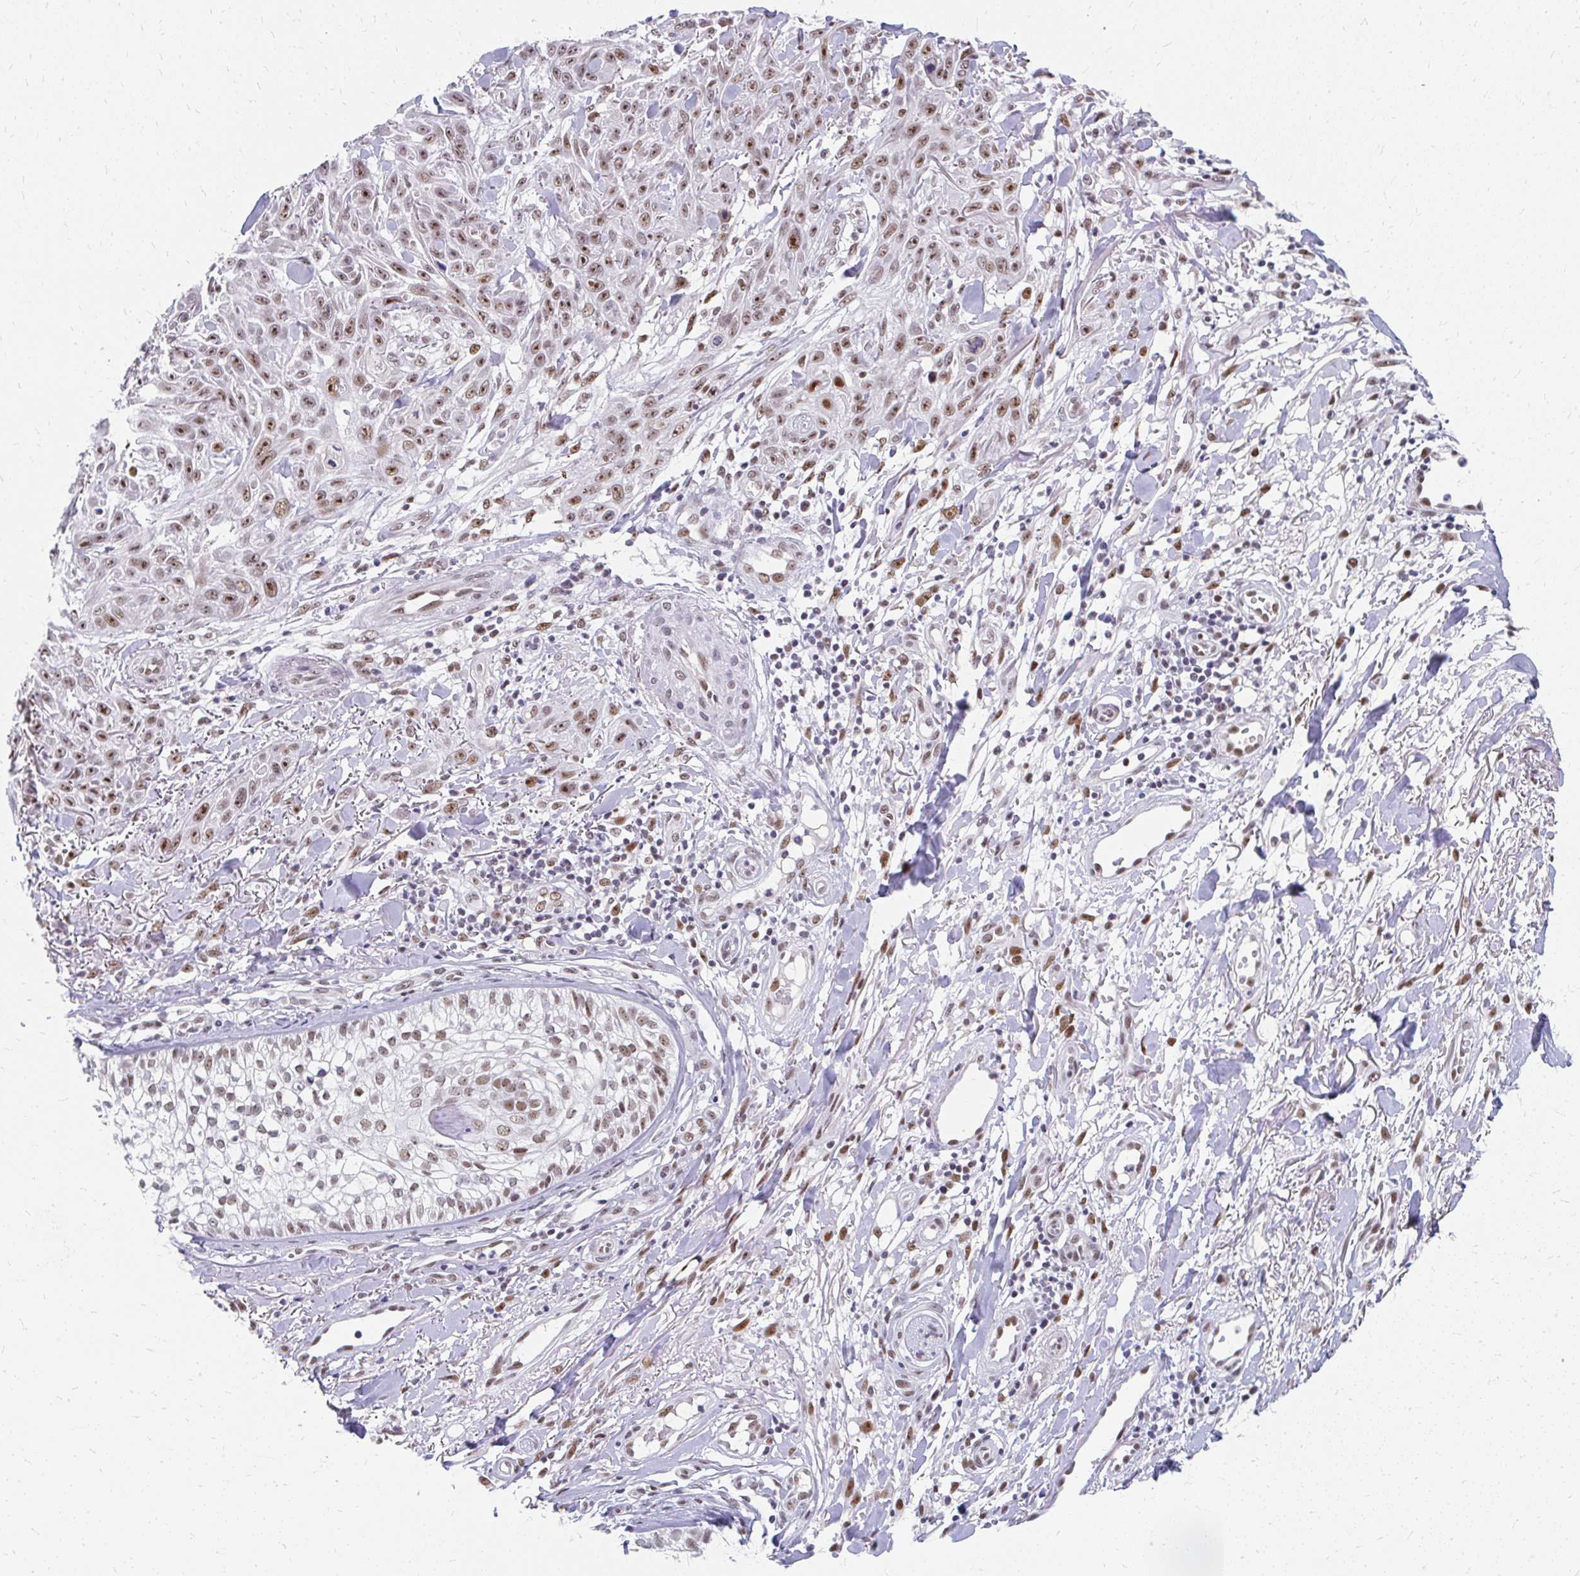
{"staining": {"intensity": "moderate", "quantity": ">75%", "location": "nuclear"}, "tissue": "skin cancer", "cell_type": "Tumor cells", "image_type": "cancer", "snomed": [{"axis": "morphology", "description": "Squamous cell carcinoma, NOS"}, {"axis": "topography", "description": "Skin"}], "caption": "Skin cancer stained with a protein marker shows moderate staining in tumor cells.", "gene": "GTF2H1", "patient": {"sex": "male", "age": 86}}